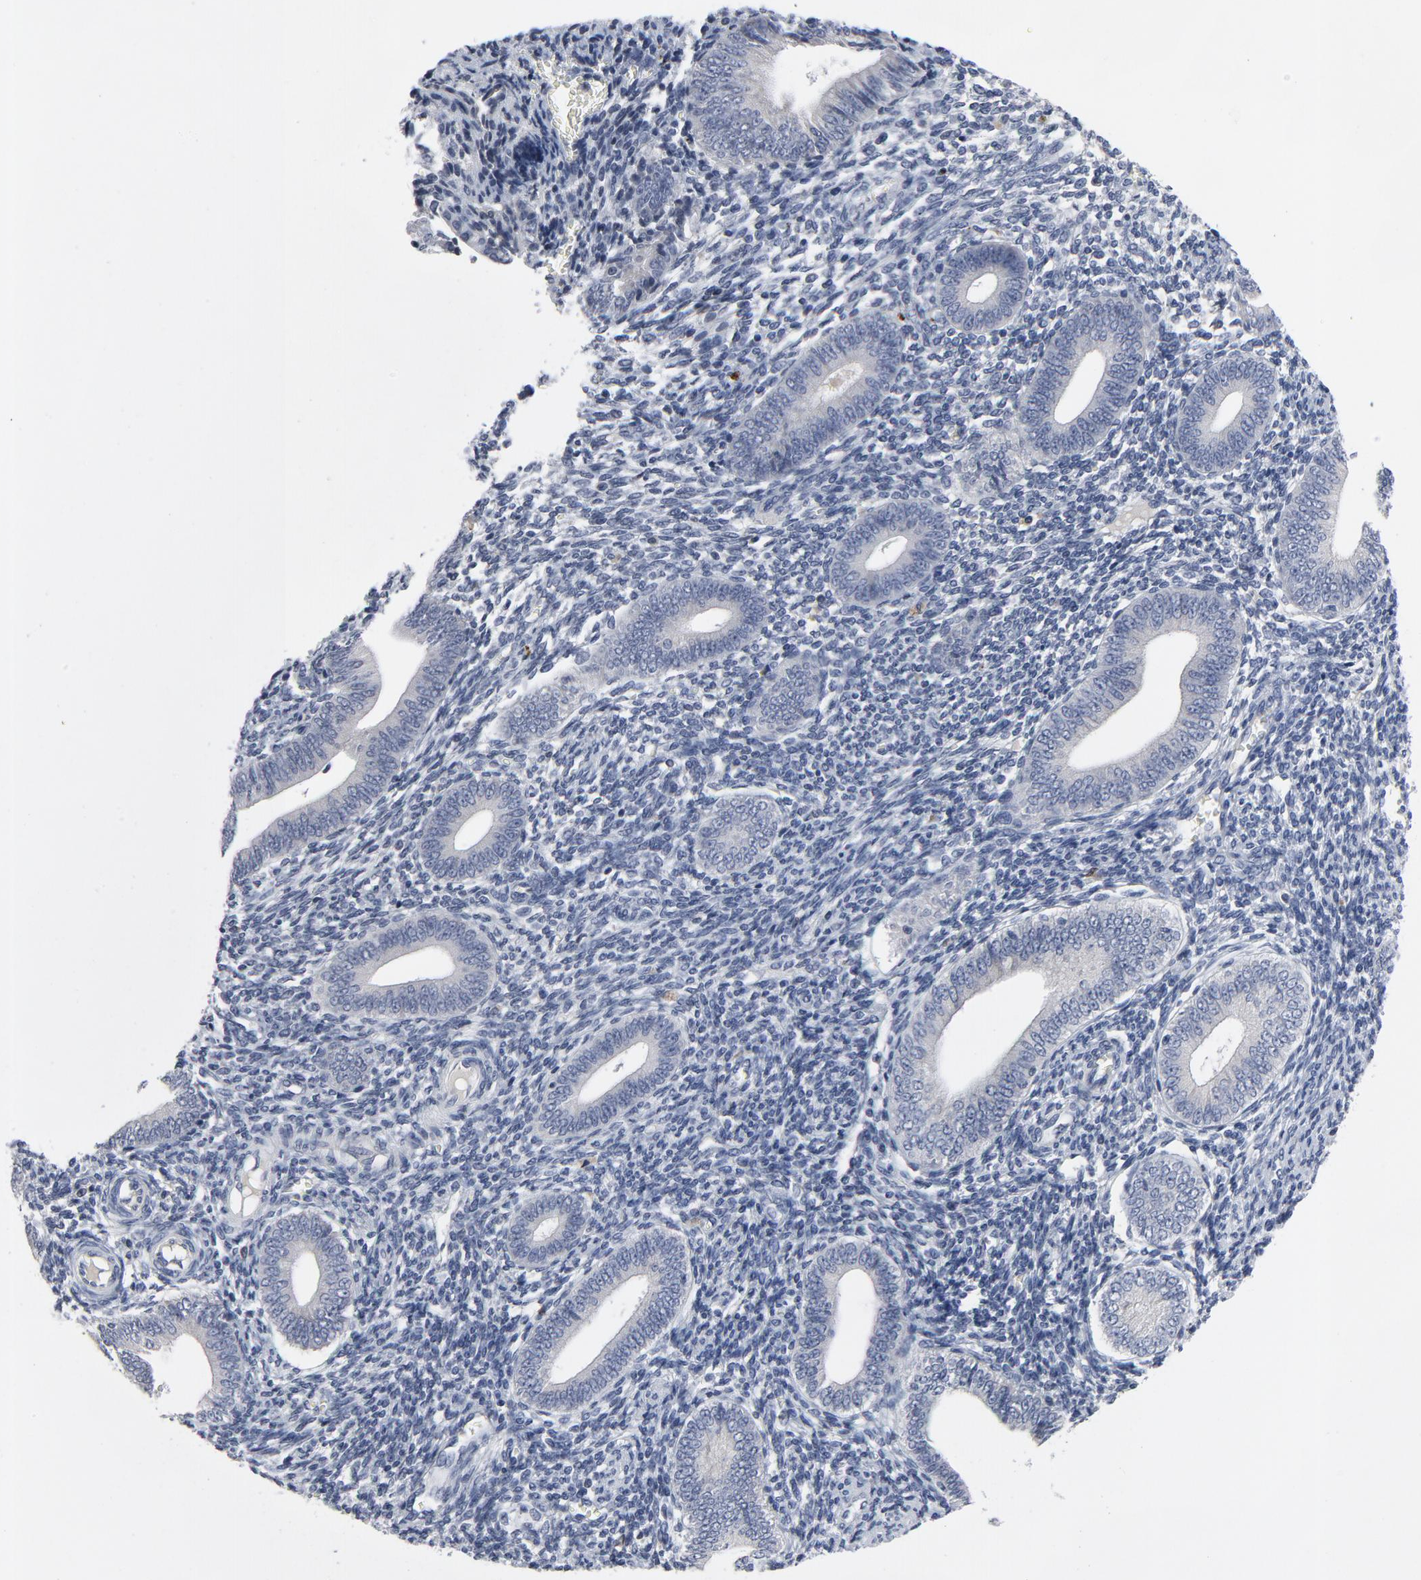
{"staining": {"intensity": "negative", "quantity": "none", "location": "none"}, "tissue": "endometrium", "cell_type": "Cells in endometrial stroma", "image_type": "normal", "snomed": [{"axis": "morphology", "description": "Normal tissue, NOS"}, {"axis": "topography", "description": "Uterus"}, {"axis": "topography", "description": "Endometrium"}], "caption": "IHC of unremarkable endometrium displays no expression in cells in endometrial stroma.", "gene": "TCL1A", "patient": {"sex": "female", "age": 33}}